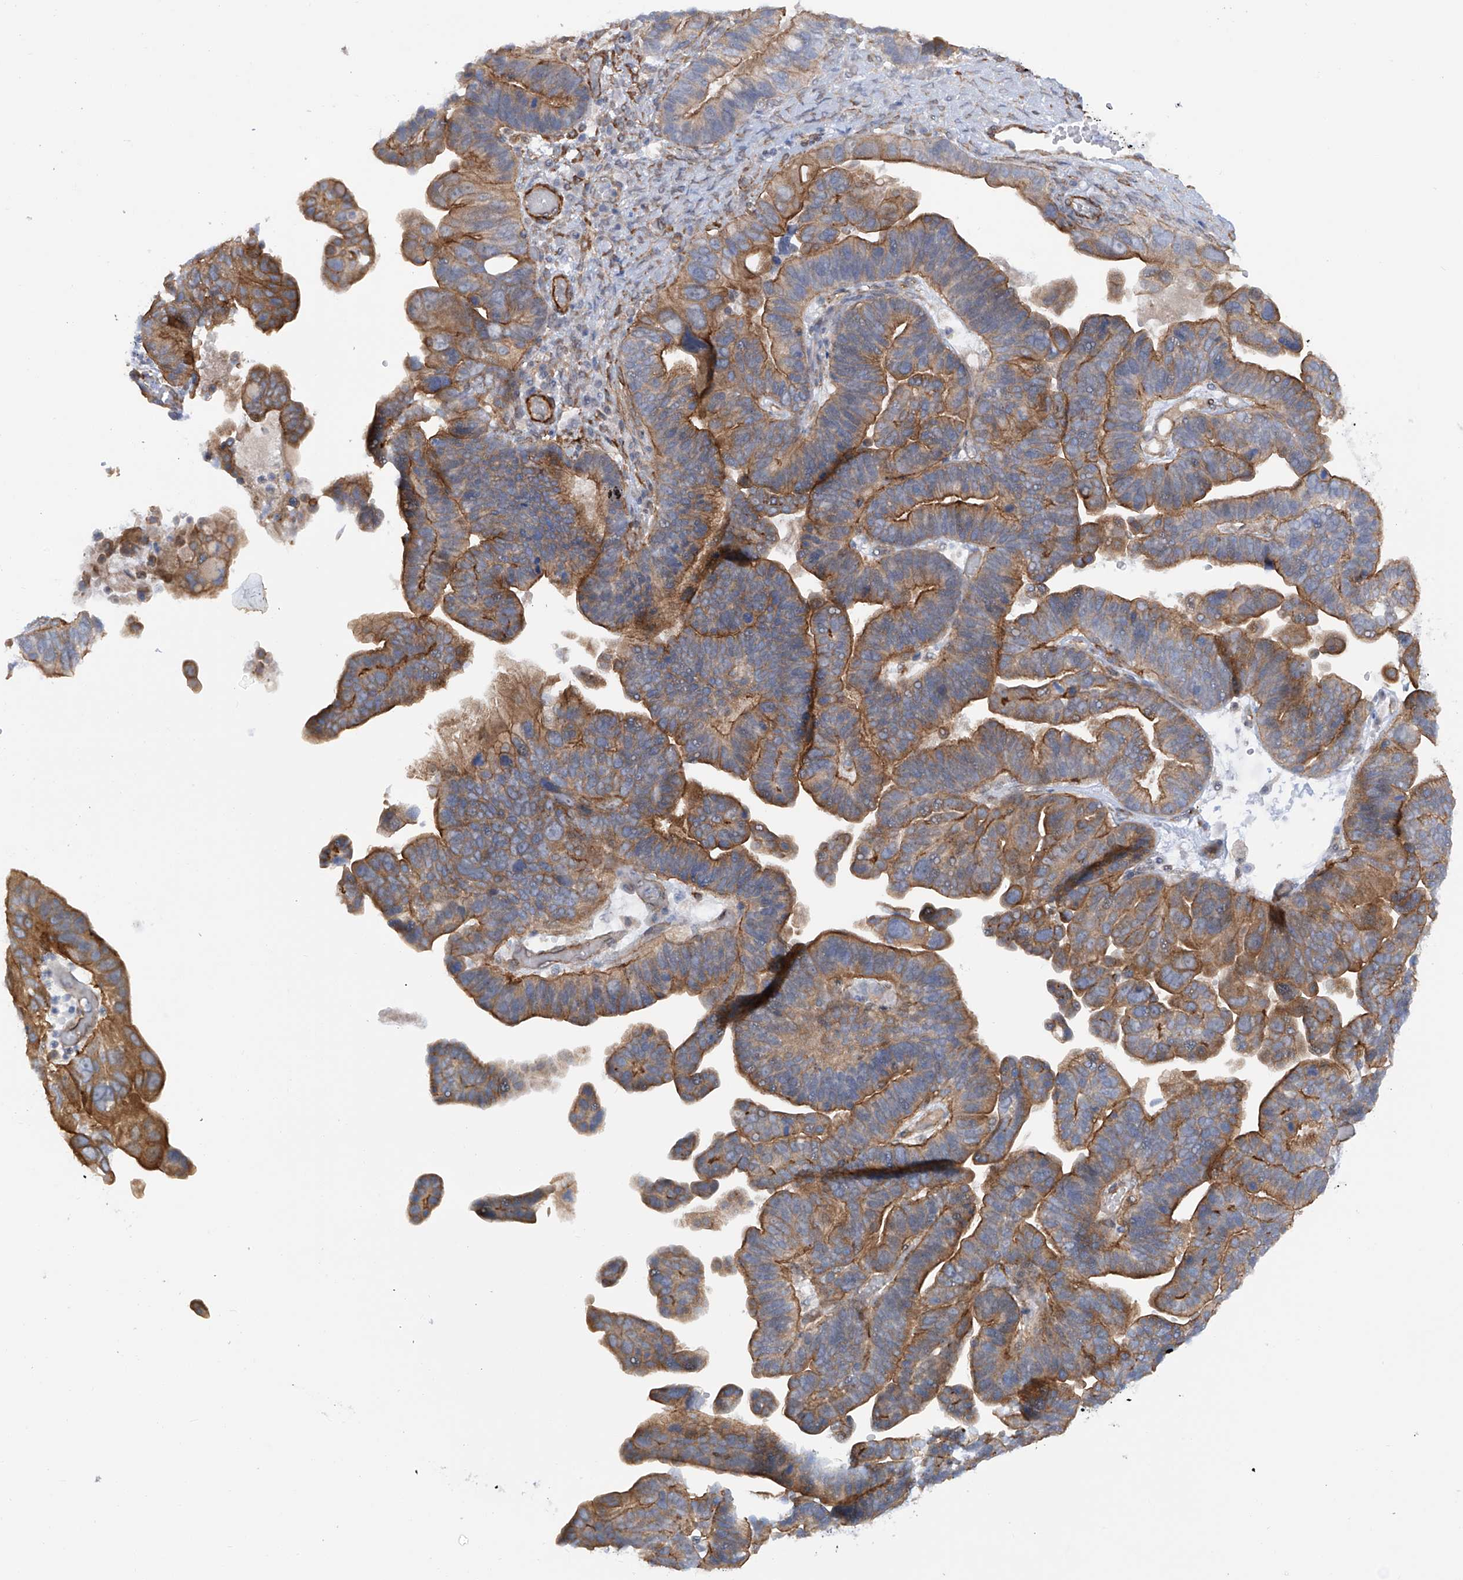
{"staining": {"intensity": "moderate", "quantity": ">75%", "location": "cytoplasmic/membranous"}, "tissue": "ovarian cancer", "cell_type": "Tumor cells", "image_type": "cancer", "snomed": [{"axis": "morphology", "description": "Cystadenocarcinoma, serous, NOS"}, {"axis": "topography", "description": "Ovary"}], "caption": "Brown immunohistochemical staining in human ovarian cancer reveals moderate cytoplasmic/membranous staining in about >75% of tumor cells. (Stains: DAB (3,3'-diaminobenzidine) in brown, nuclei in blue, Microscopy: brightfield microscopy at high magnification).", "gene": "ZNF490", "patient": {"sex": "female", "age": 56}}